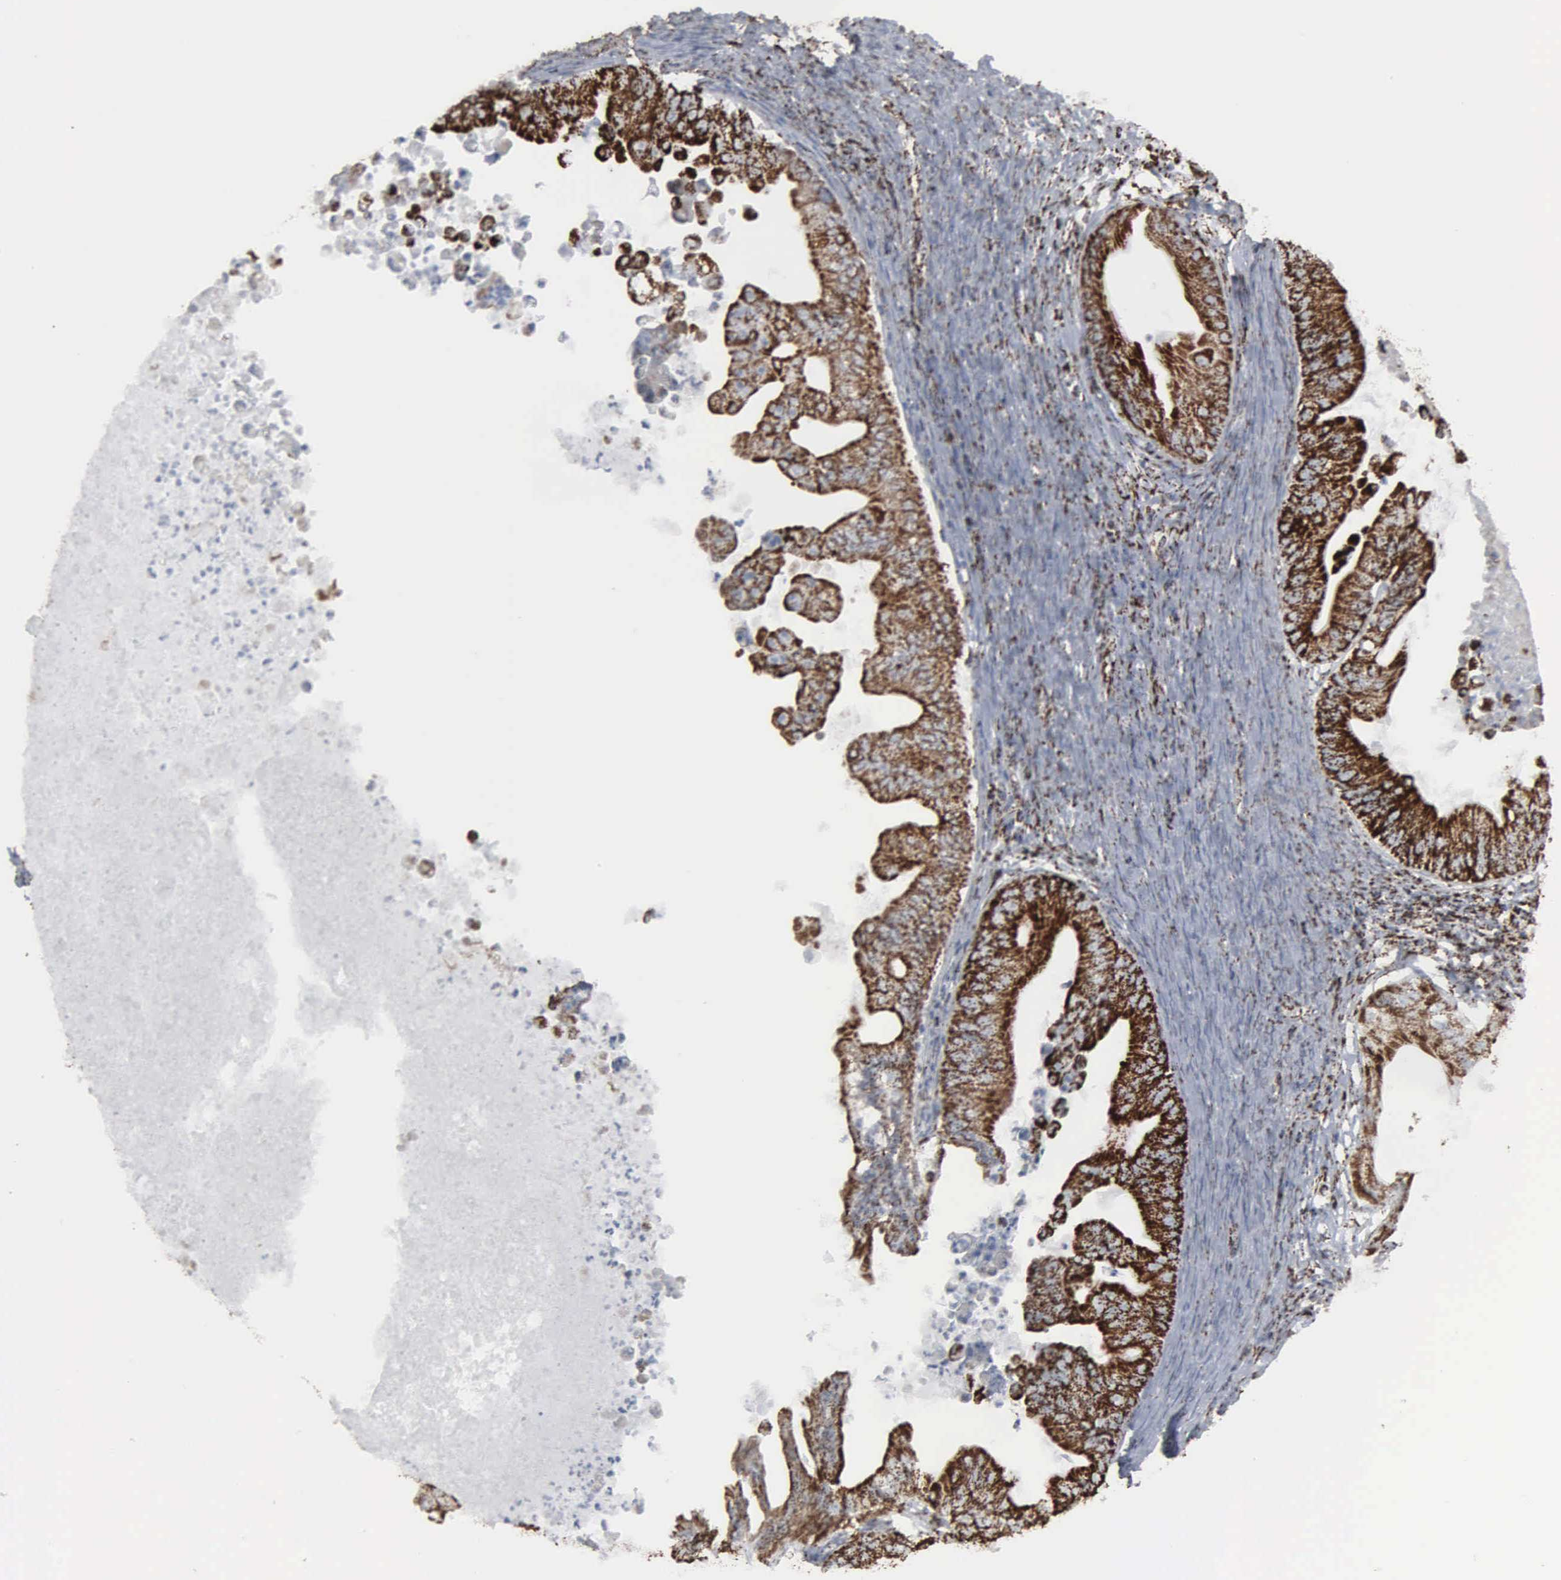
{"staining": {"intensity": "strong", "quantity": ">75%", "location": "cytoplasmic/membranous"}, "tissue": "ovarian cancer", "cell_type": "Tumor cells", "image_type": "cancer", "snomed": [{"axis": "morphology", "description": "Cystadenocarcinoma, mucinous, NOS"}, {"axis": "topography", "description": "Ovary"}], "caption": "Ovarian mucinous cystadenocarcinoma stained with DAB (3,3'-diaminobenzidine) immunohistochemistry (IHC) demonstrates high levels of strong cytoplasmic/membranous positivity in approximately >75% of tumor cells. The staining was performed using DAB to visualize the protein expression in brown, while the nuclei were stained in blue with hematoxylin (Magnification: 20x).", "gene": "HSPA9", "patient": {"sex": "female", "age": 37}}